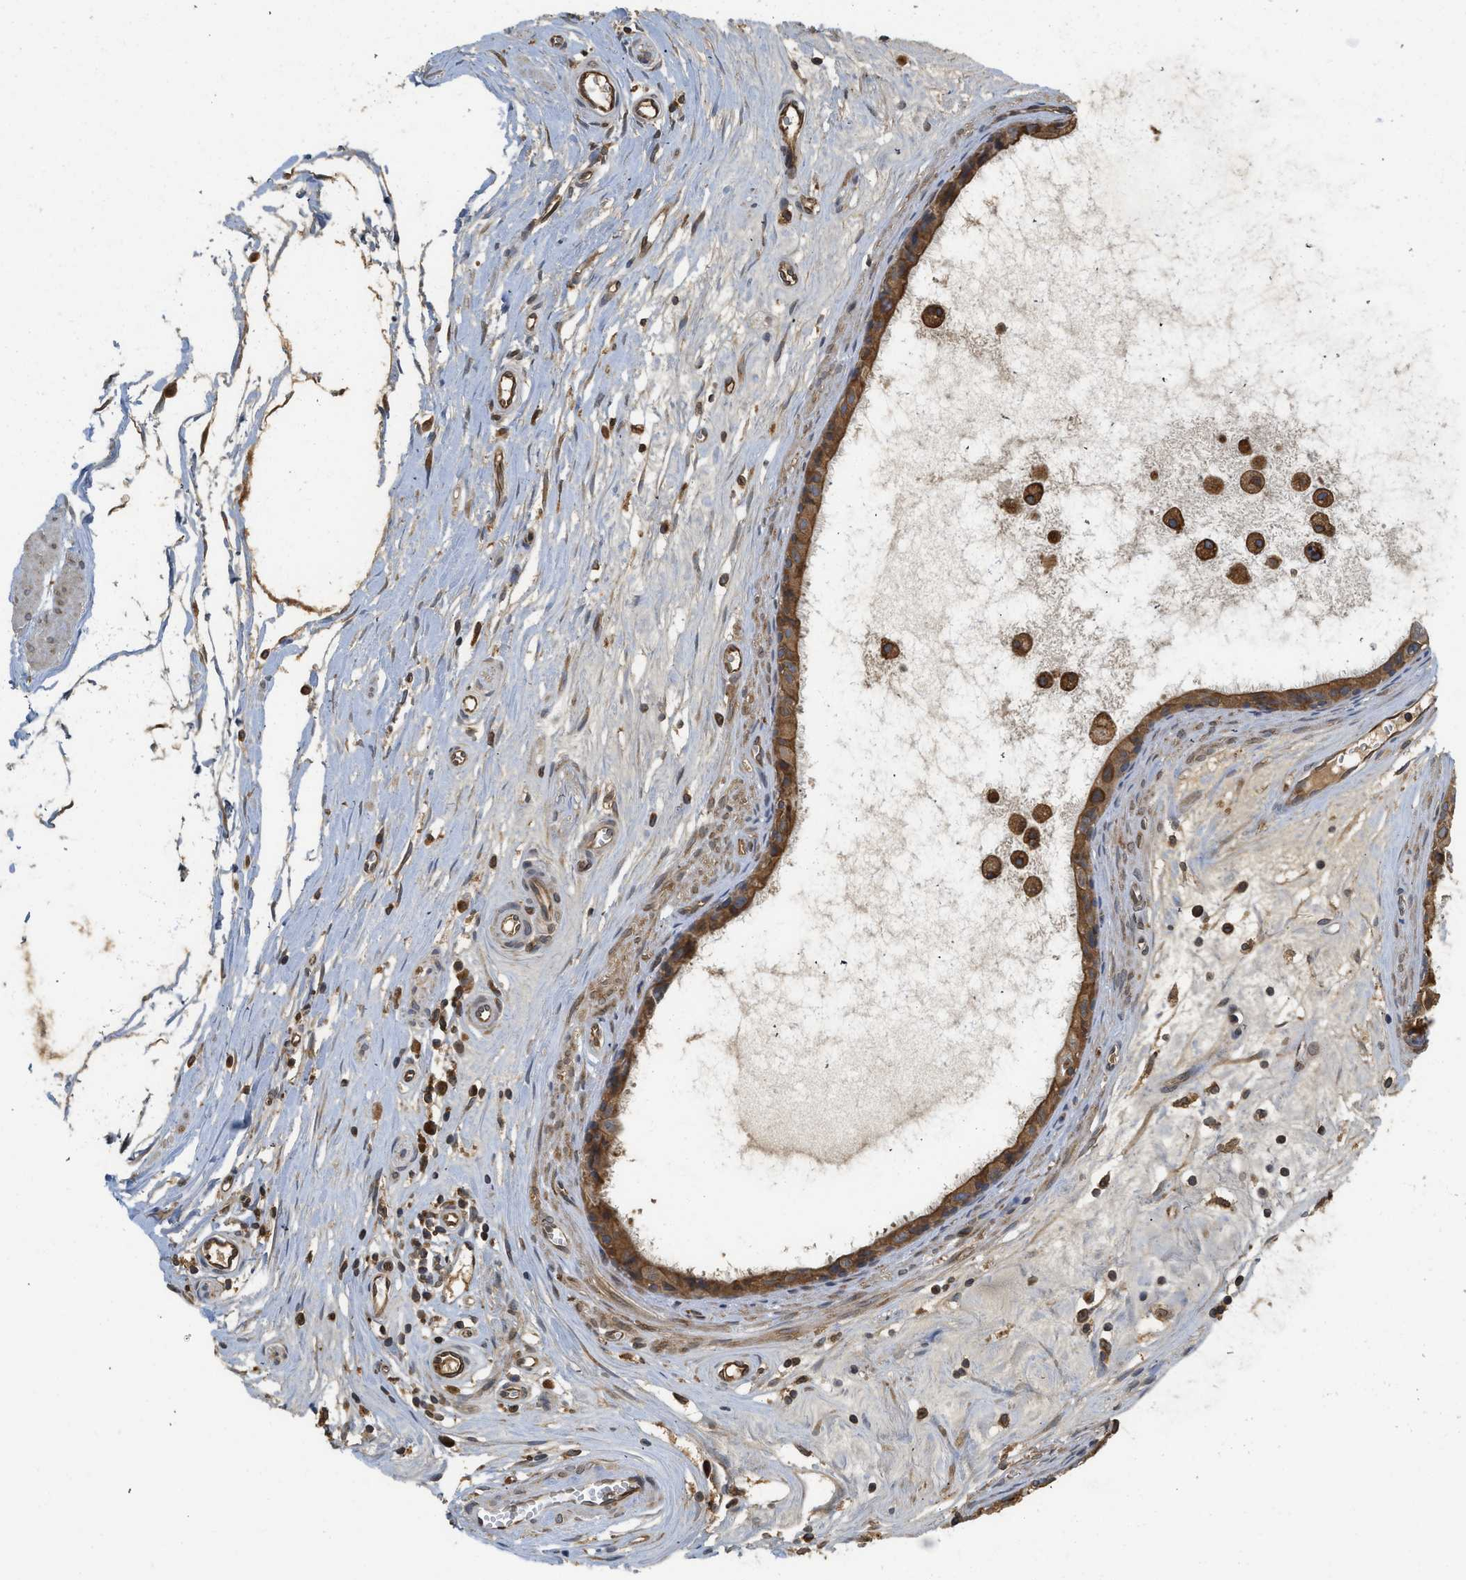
{"staining": {"intensity": "strong", "quantity": ">75%", "location": "cytoplasmic/membranous"}, "tissue": "epididymis", "cell_type": "Glandular cells", "image_type": "normal", "snomed": [{"axis": "morphology", "description": "Normal tissue, NOS"}, {"axis": "morphology", "description": "Inflammation, NOS"}, {"axis": "topography", "description": "Epididymis"}], "caption": "Unremarkable epididymis exhibits strong cytoplasmic/membranous staining in approximately >75% of glandular cells, visualized by immunohistochemistry. (DAB IHC with brightfield microscopy, high magnification).", "gene": "BCAP31", "patient": {"sex": "male", "age": 85}}